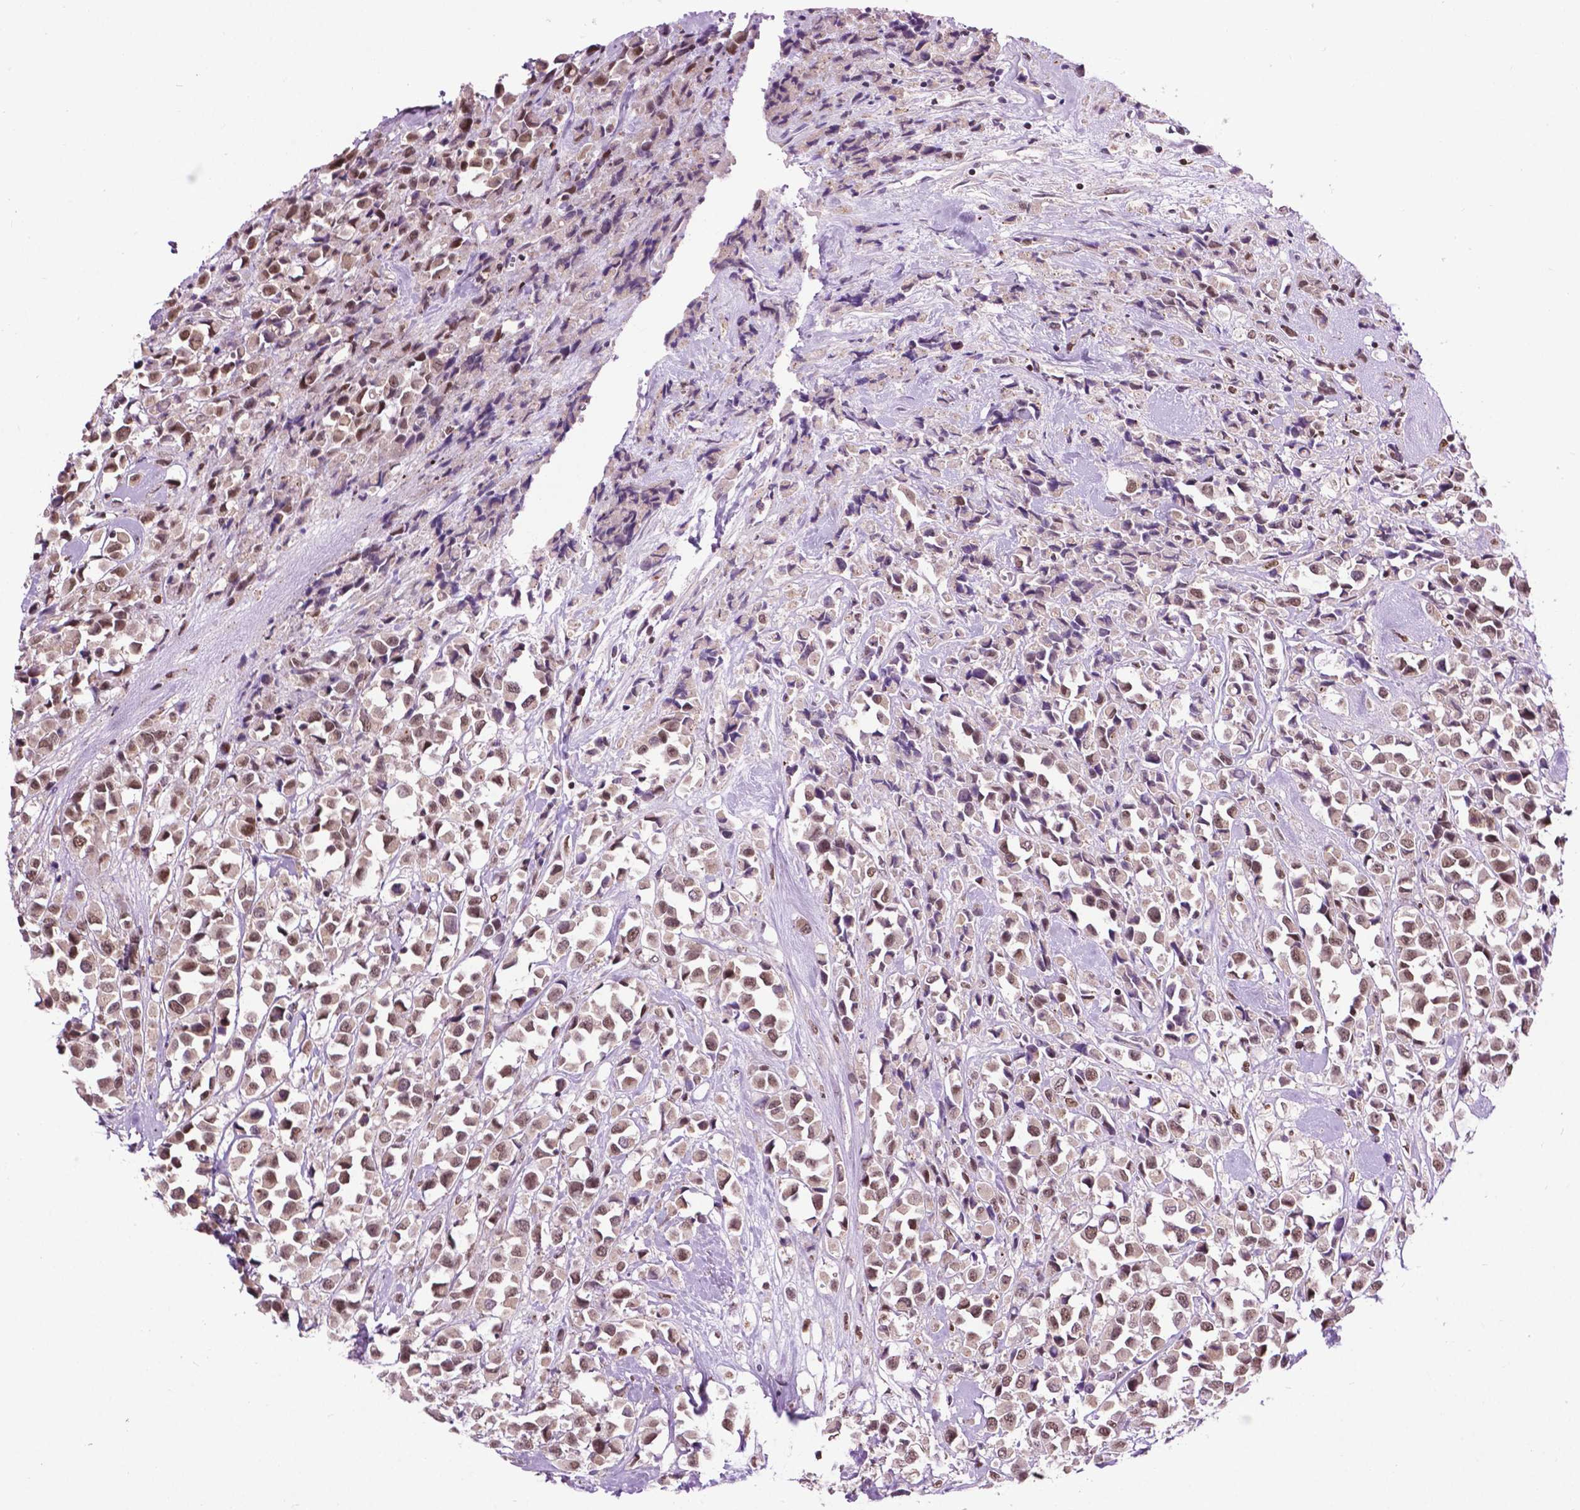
{"staining": {"intensity": "weak", "quantity": ">75%", "location": "nuclear"}, "tissue": "breast cancer", "cell_type": "Tumor cells", "image_type": "cancer", "snomed": [{"axis": "morphology", "description": "Duct carcinoma"}, {"axis": "topography", "description": "Breast"}], "caption": "Brown immunohistochemical staining in human breast infiltrating ductal carcinoma reveals weak nuclear positivity in approximately >75% of tumor cells.", "gene": "EAF1", "patient": {"sex": "female", "age": 61}}